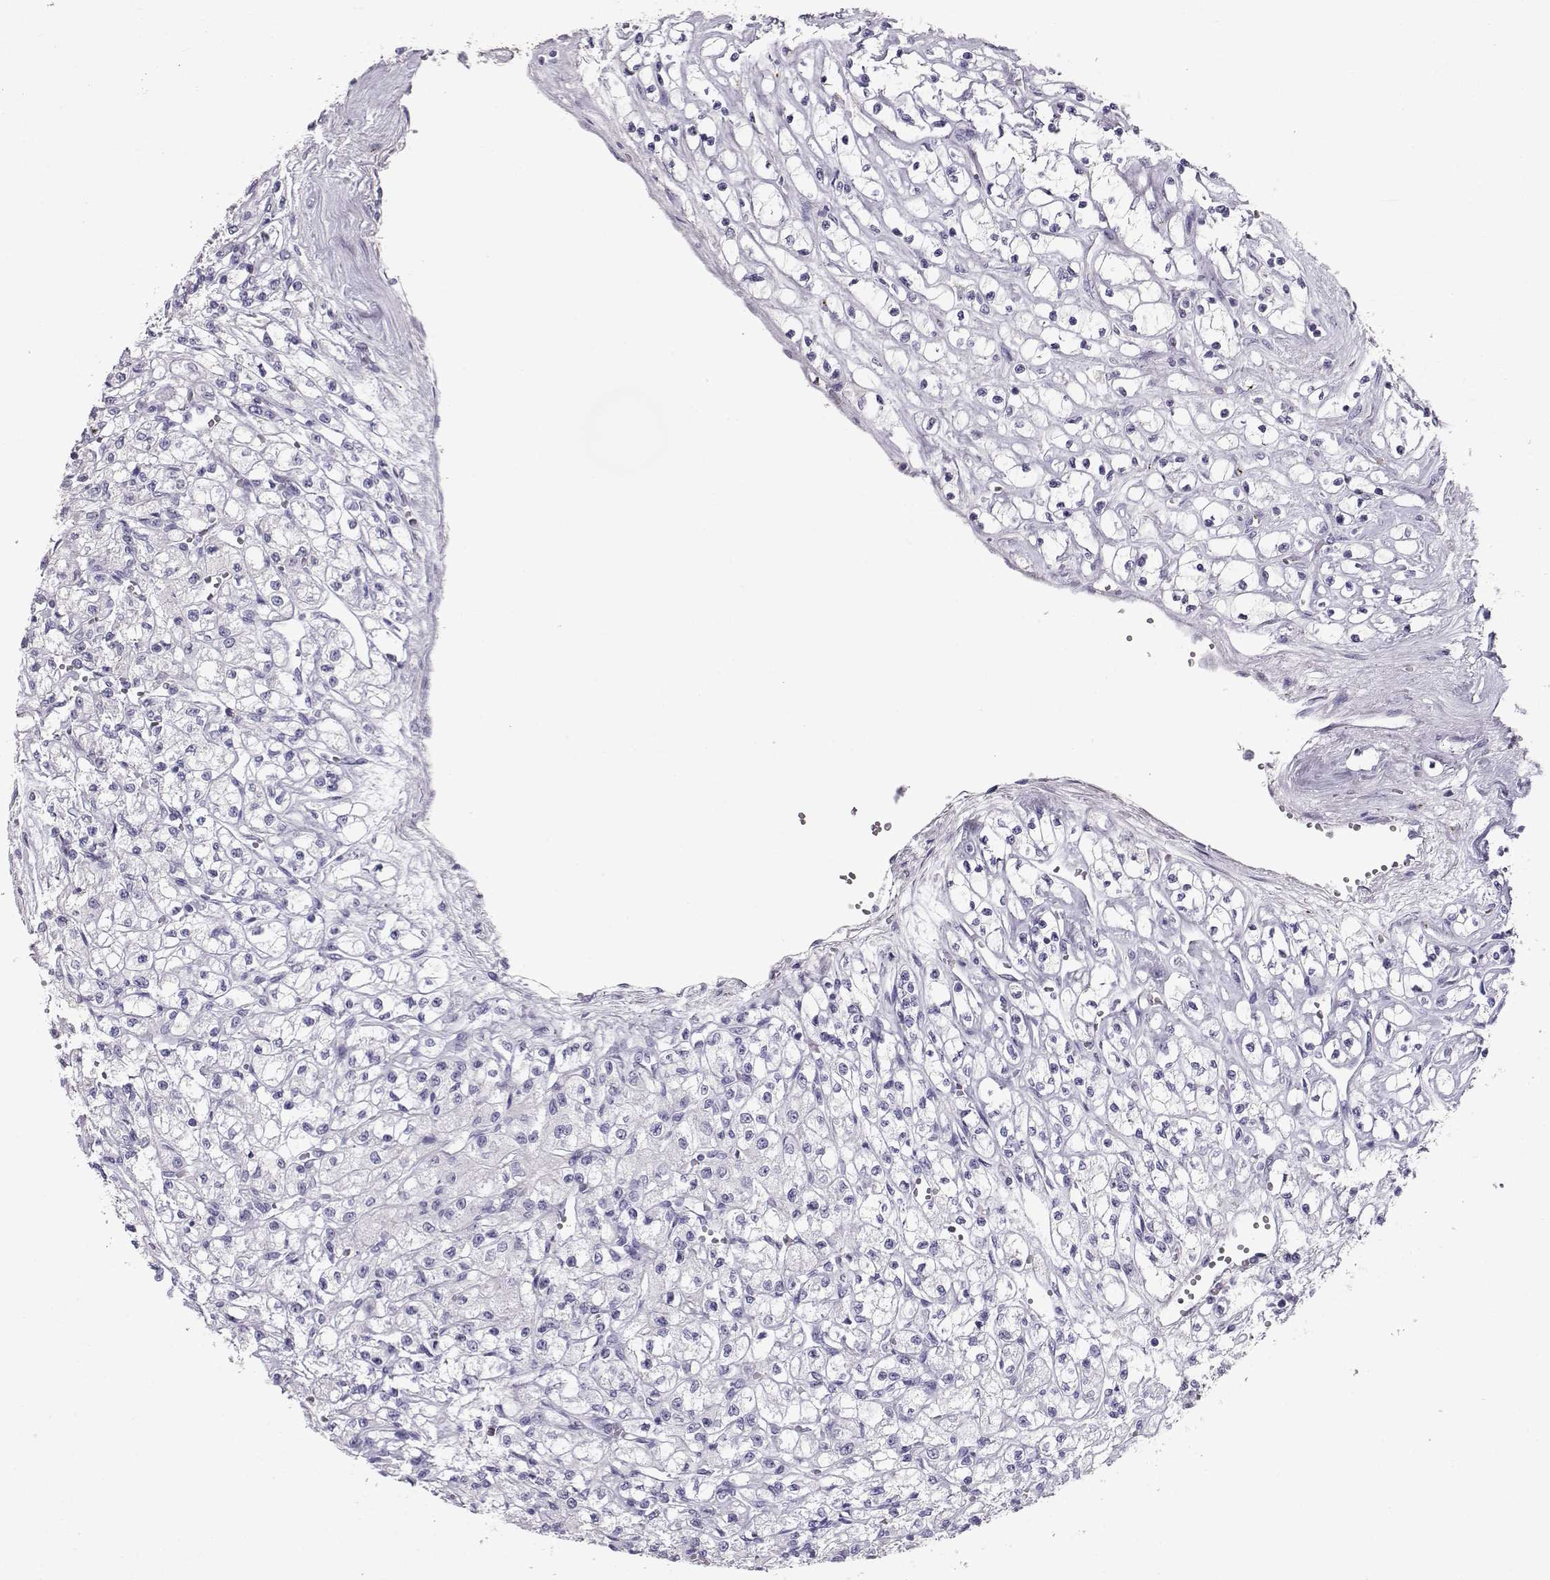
{"staining": {"intensity": "negative", "quantity": "none", "location": "none"}, "tissue": "renal cancer", "cell_type": "Tumor cells", "image_type": "cancer", "snomed": [{"axis": "morphology", "description": "Adenocarcinoma, NOS"}, {"axis": "topography", "description": "Kidney"}], "caption": "This is an IHC micrograph of renal cancer. There is no staining in tumor cells.", "gene": "RD3", "patient": {"sex": "female", "age": 70}}